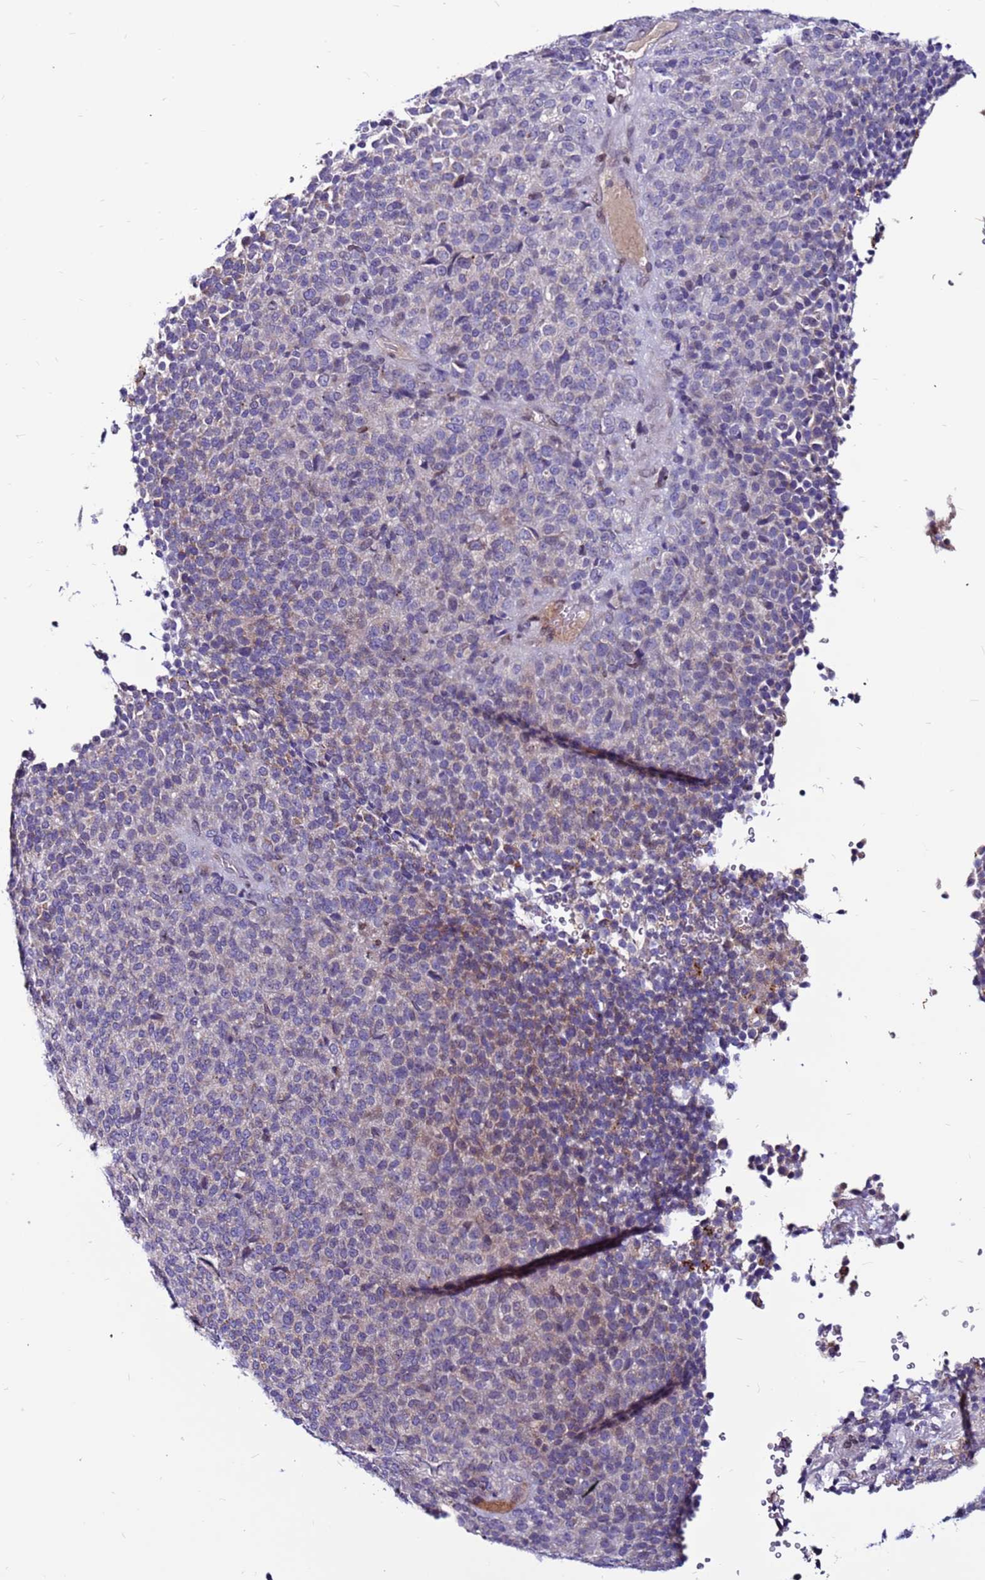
{"staining": {"intensity": "negative", "quantity": "none", "location": "none"}, "tissue": "melanoma", "cell_type": "Tumor cells", "image_type": "cancer", "snomed": [{"axis": "morphology", "description": "Malignant melanoma, Metastatic site"}, {"axis": "topography", "description": "Brain"}], "caption": "An image of malignant melanoma (metastatic site) stained for a protein demonstrates no brown staining in tumor cells.", "gene": "CCDC71", "patient": {"sex": "female", "age": 56}}